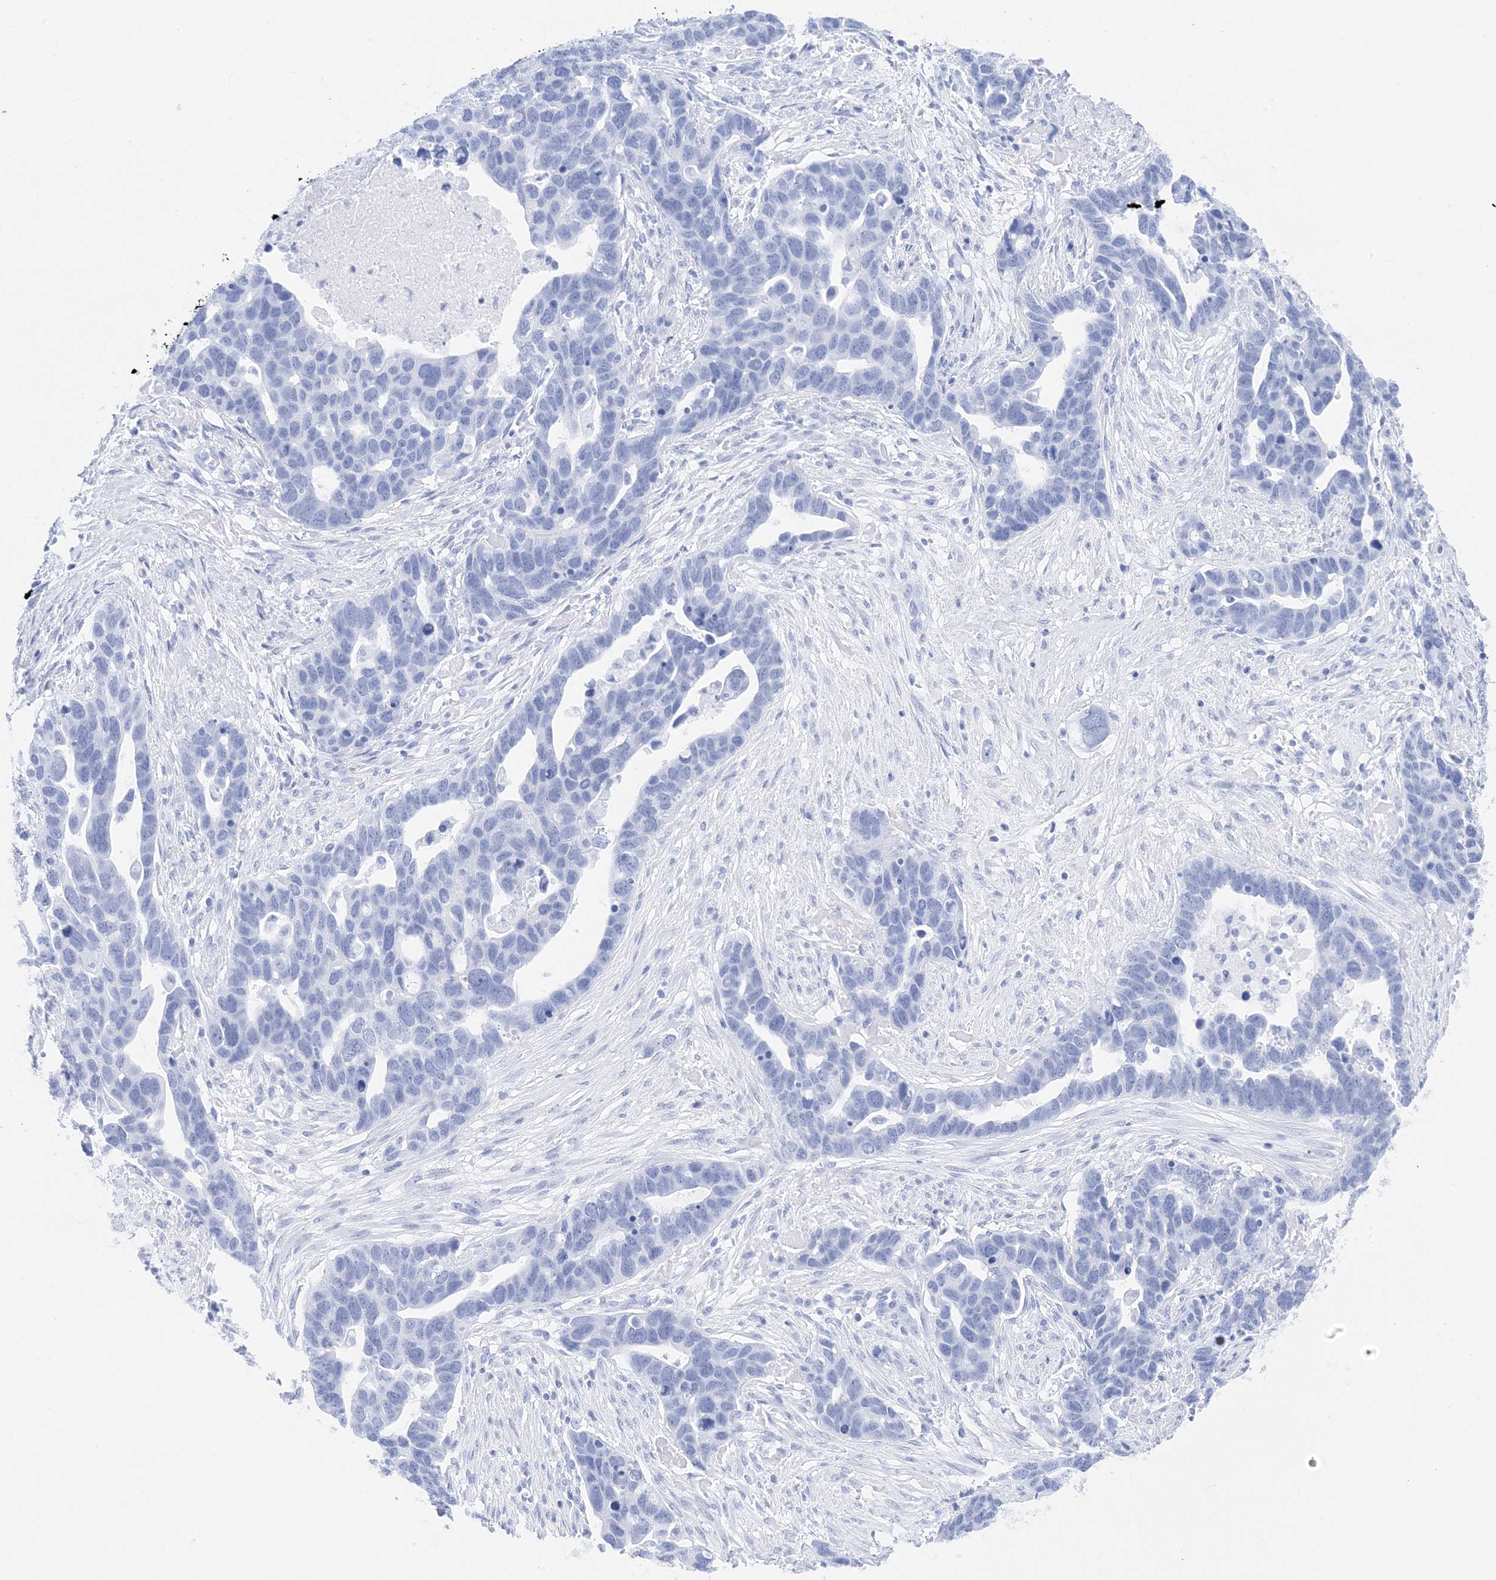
{"staining": {"intensity": "negative", "quantity": "none", "location": "none"}, "tissue": "ovarian cancer", "cell_type": "Tumor cells", "image_type": "cancer", "snomed": [{"axis": "morphology", "description": "Cystadenocarcinoma, serous, NOS"}, {"axis": "topography", "description": "Ovary"}], "caption": "A micrograph of human serous cystadenocarcinoma (ovarian) is negative for staining in tumor cells.", "gene": "MUC17", "patient": {"sex": "female", "age": 54}}